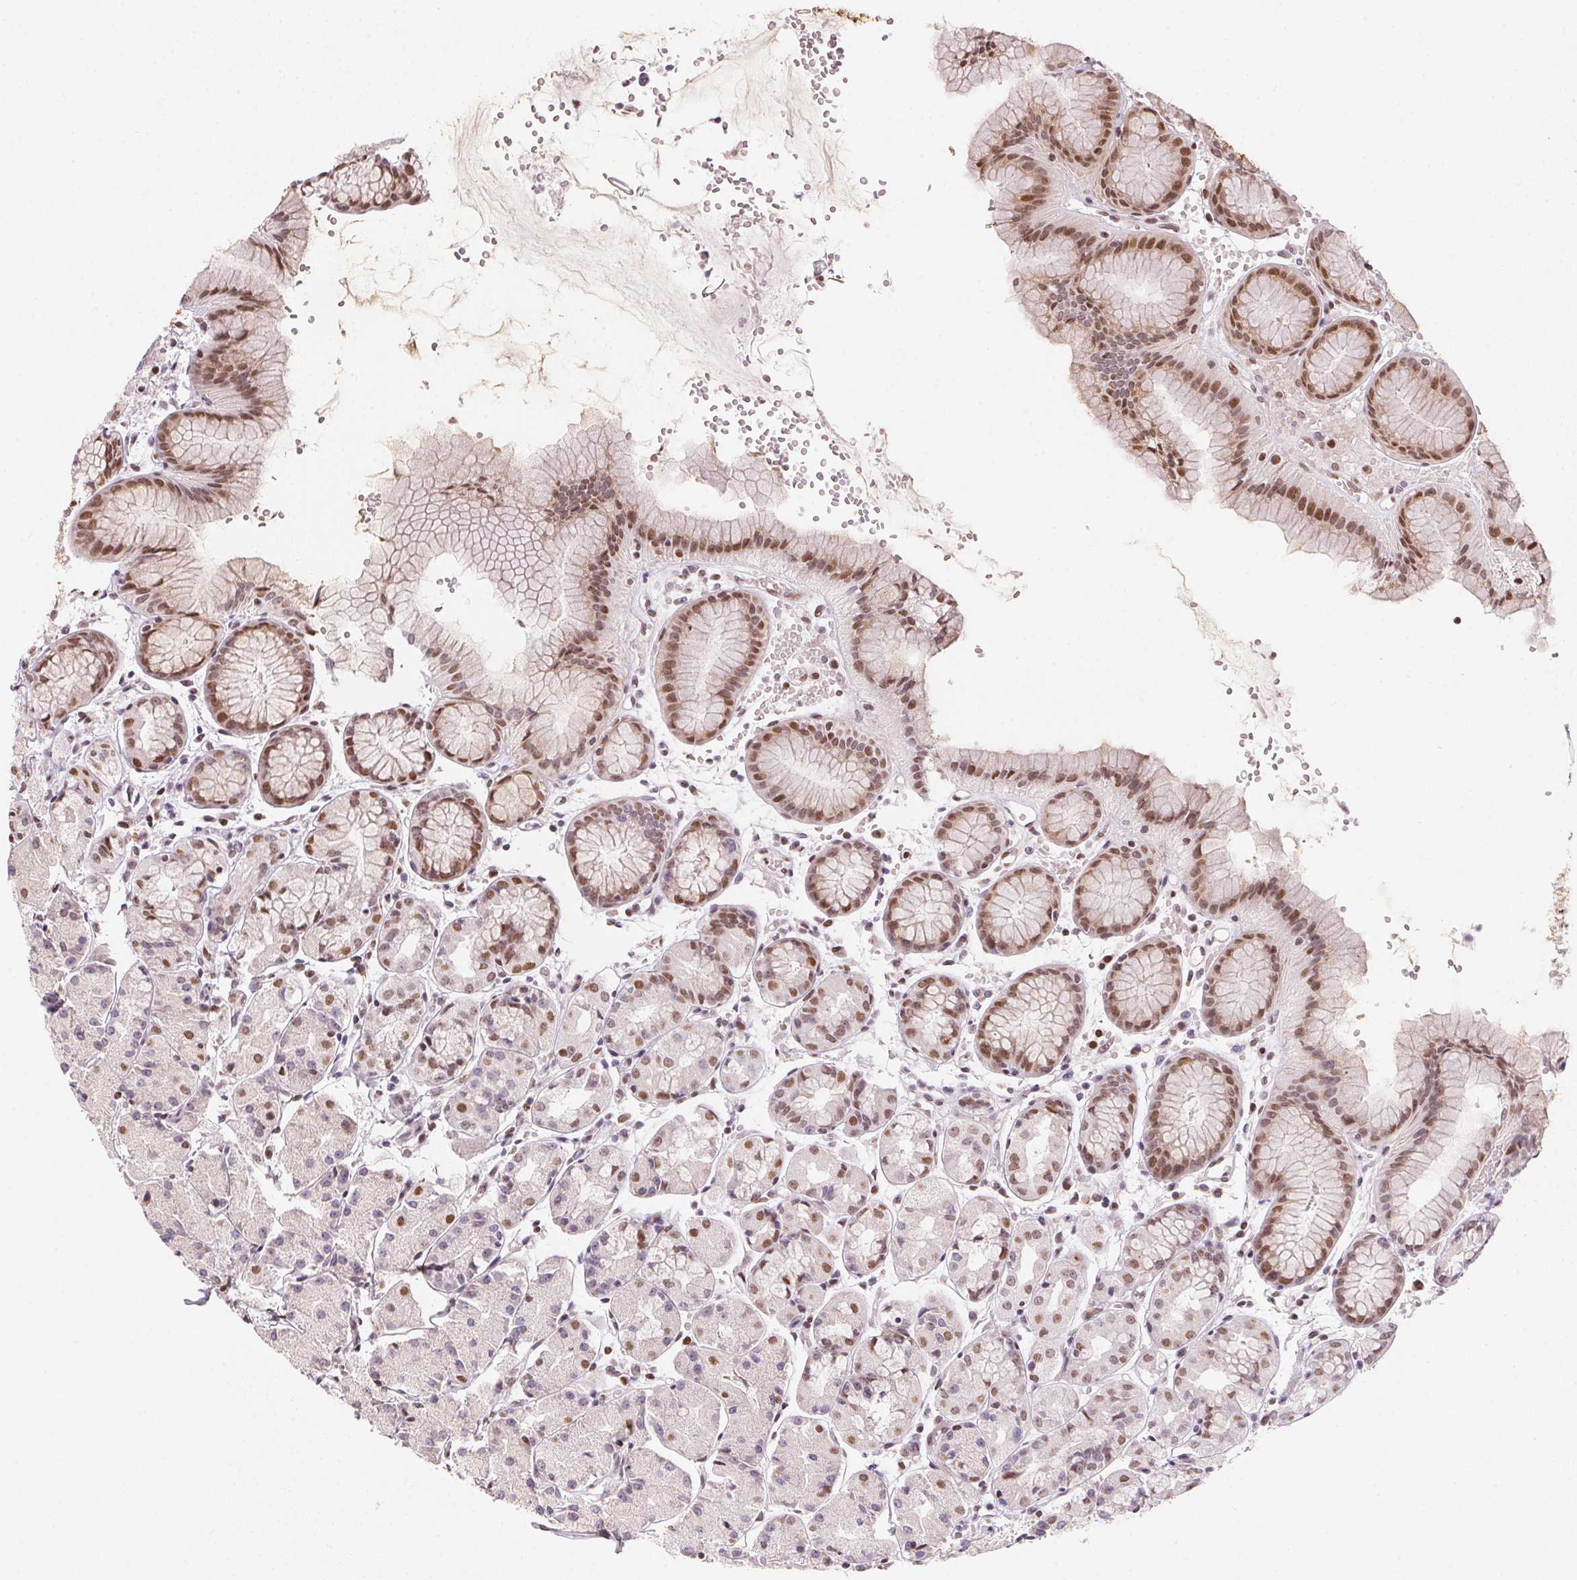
{"staining": {"intensity": "moderate", "quantity": "25%-75%", "location": "nuclear"}, "tissue": "stomach", "cell_type": "Glandular cells", "image_type": "normal", "snomed": [{"axis": "morphology", "description": "Normal tissue, NOS"}, {"axis": "topography", "description": "Stomach, upper"}], "caption": "Immunohistochemistry staining of normal stomach, which demonstrates medium levels of moderate nuclear positivity in about 25%-75% of glandular cells indicating moderate nuclear protein expression. The staining was performed using DAB (brown) for protein detection and nuclei were counterstained in hematoxylin (blue).", "gene": "KAT6A", "patient": {"sex": "male", "age": 47}}